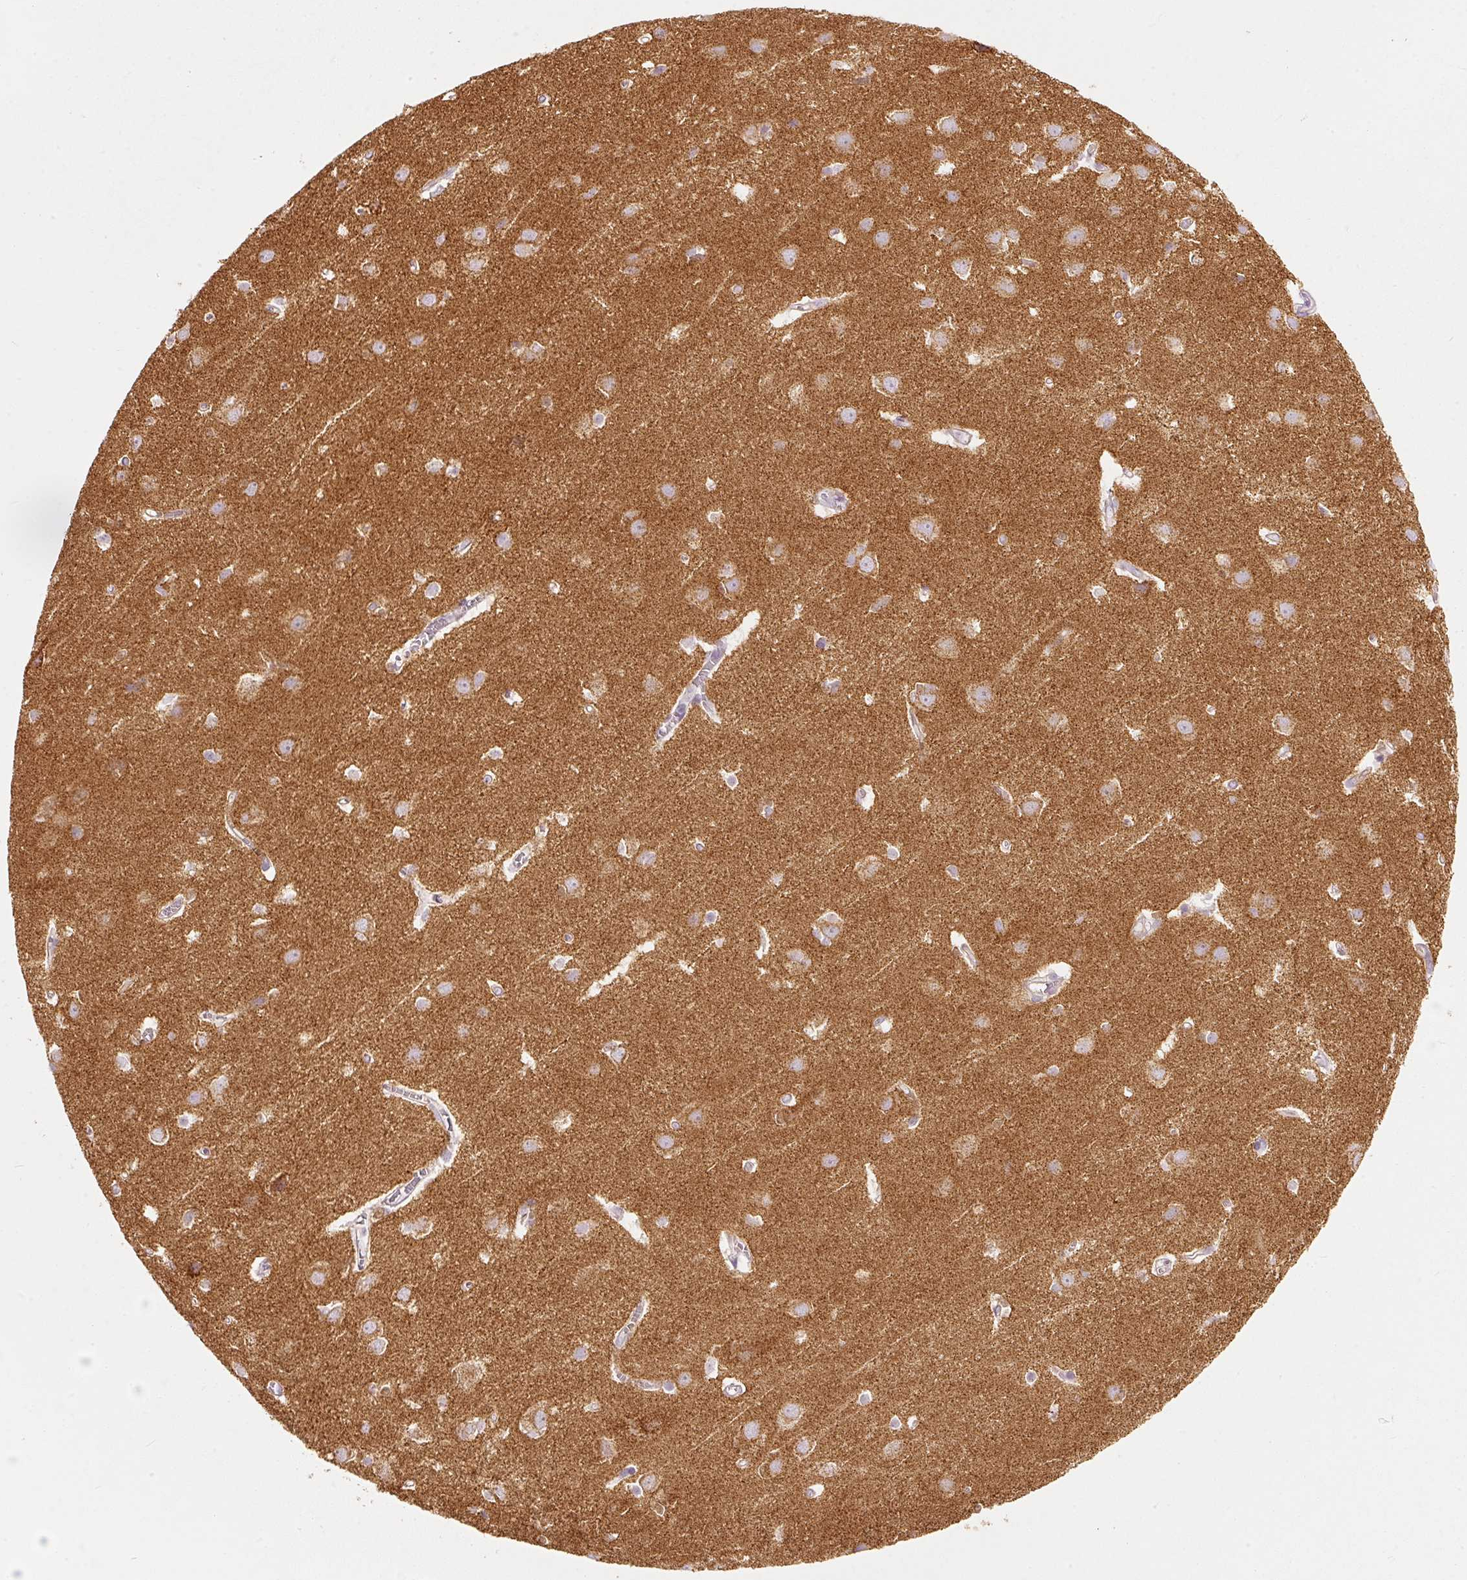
{"staining": {"intensity": "negative", "quantity": "none", "location": "none"}, "tissue": "cerebral cortex", "cell_type": "Endothelial cells", "image_type": "normal", "snomed": [{"axis": "morphology", "description": "Normal tissue, NOS"}, {"axis": "topography", "description": "Cerebral cortex"}], "caption": "The micrograph displays no significant staining in endothelial cells of cerebral cortex.", "gene": "MTHFD2", "patient": {"sex": "male", "age": 37}}